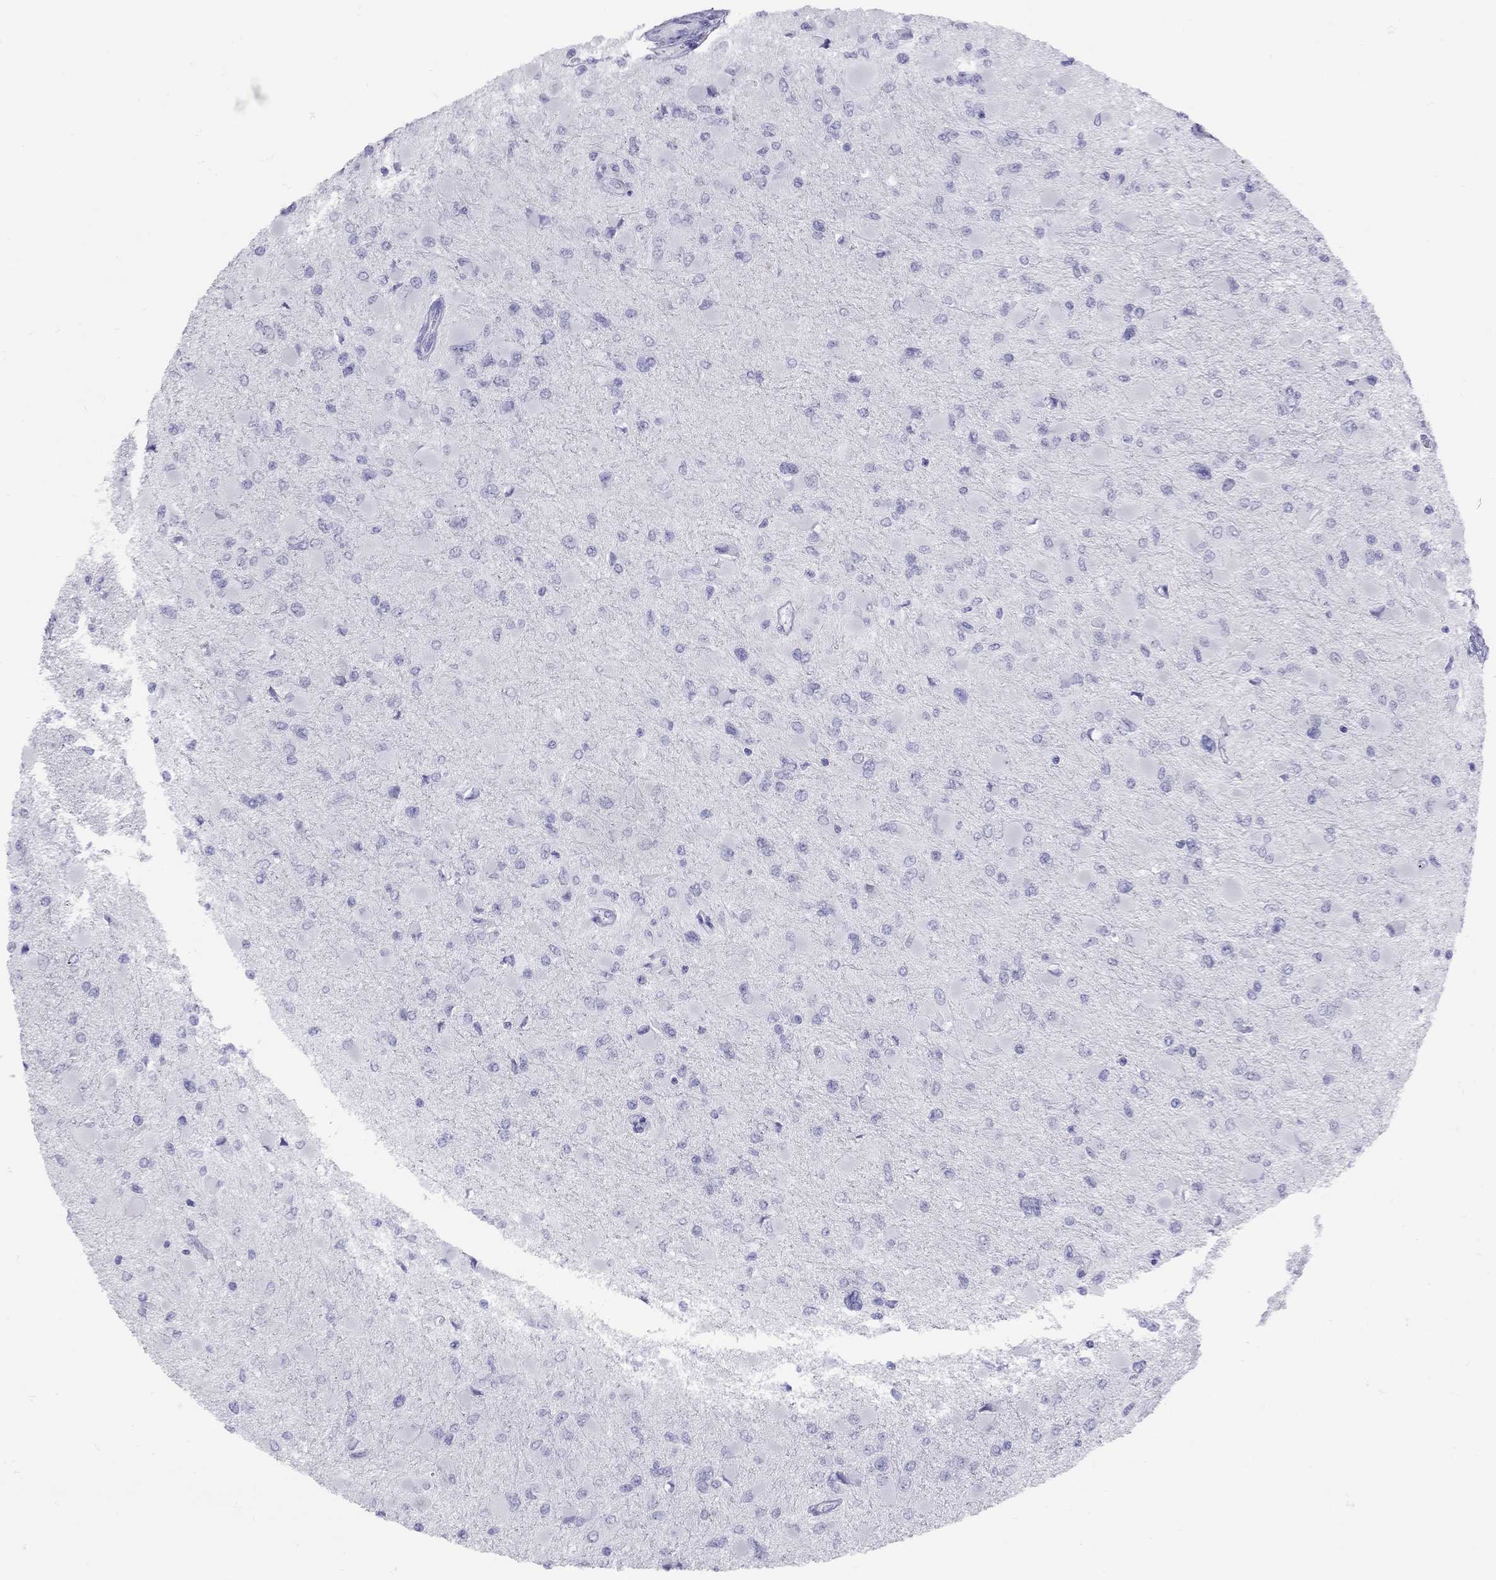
{"staining": {"intensity": "negative", "quantity": "none", "location": "none"}, "tissue": "glioma", "cell_type": "Tumor cells", "image_type": "cancer", "snomed": [{"axis": "morphology", "description": "Glioma, malignant, High grade"}, {"axis": "topography", "description": "Cerebral cortex"}], "caption": "IHC micrograph of neoplastic tissue: glioma stained with DAB (3,3'-diaminobenzidine) displays no significant protein staining in tumor cells.", "gene": "LYAR", "patient": {"sex": "female", "age": 36}}